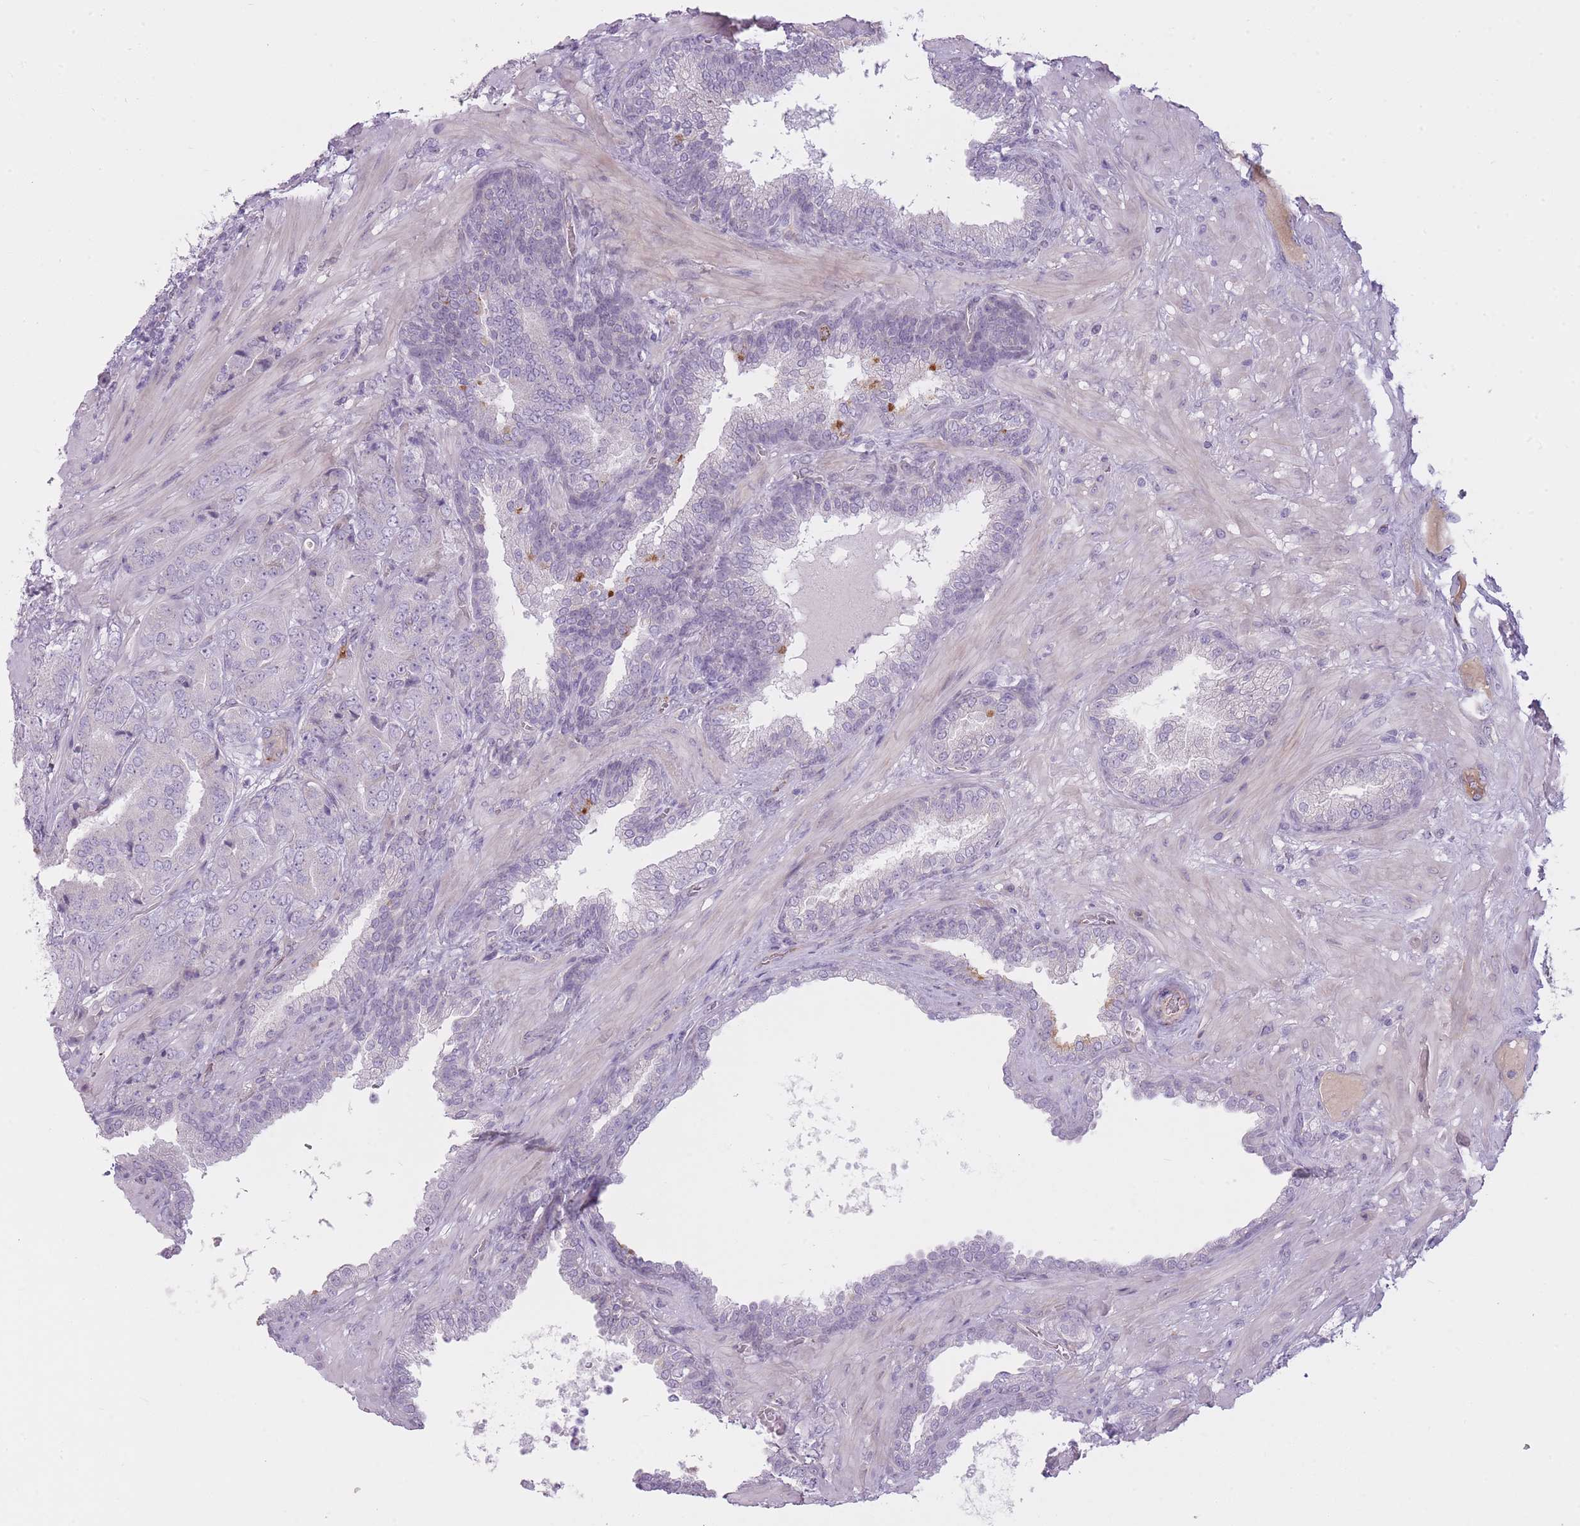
{"staining": {"intensity": "negative", "quantity": "none", "location": "none"}, "tissue": "prostate cancer", "cell_type": "Tumor cells", "image_type": "cancer", "snomed": [{"axis": "morphology", "description": "Adenocarcinoma, High grade"}, {"axis": "topography", "description": "Prostate"}], "caption": "Tumor cells show no significant protein staining in prostate adenocarcinoma (high-grade). Nuclei are stained in blue.", "gene": "PGRMC2", "patient": {"sex": "male", "age": 63}}